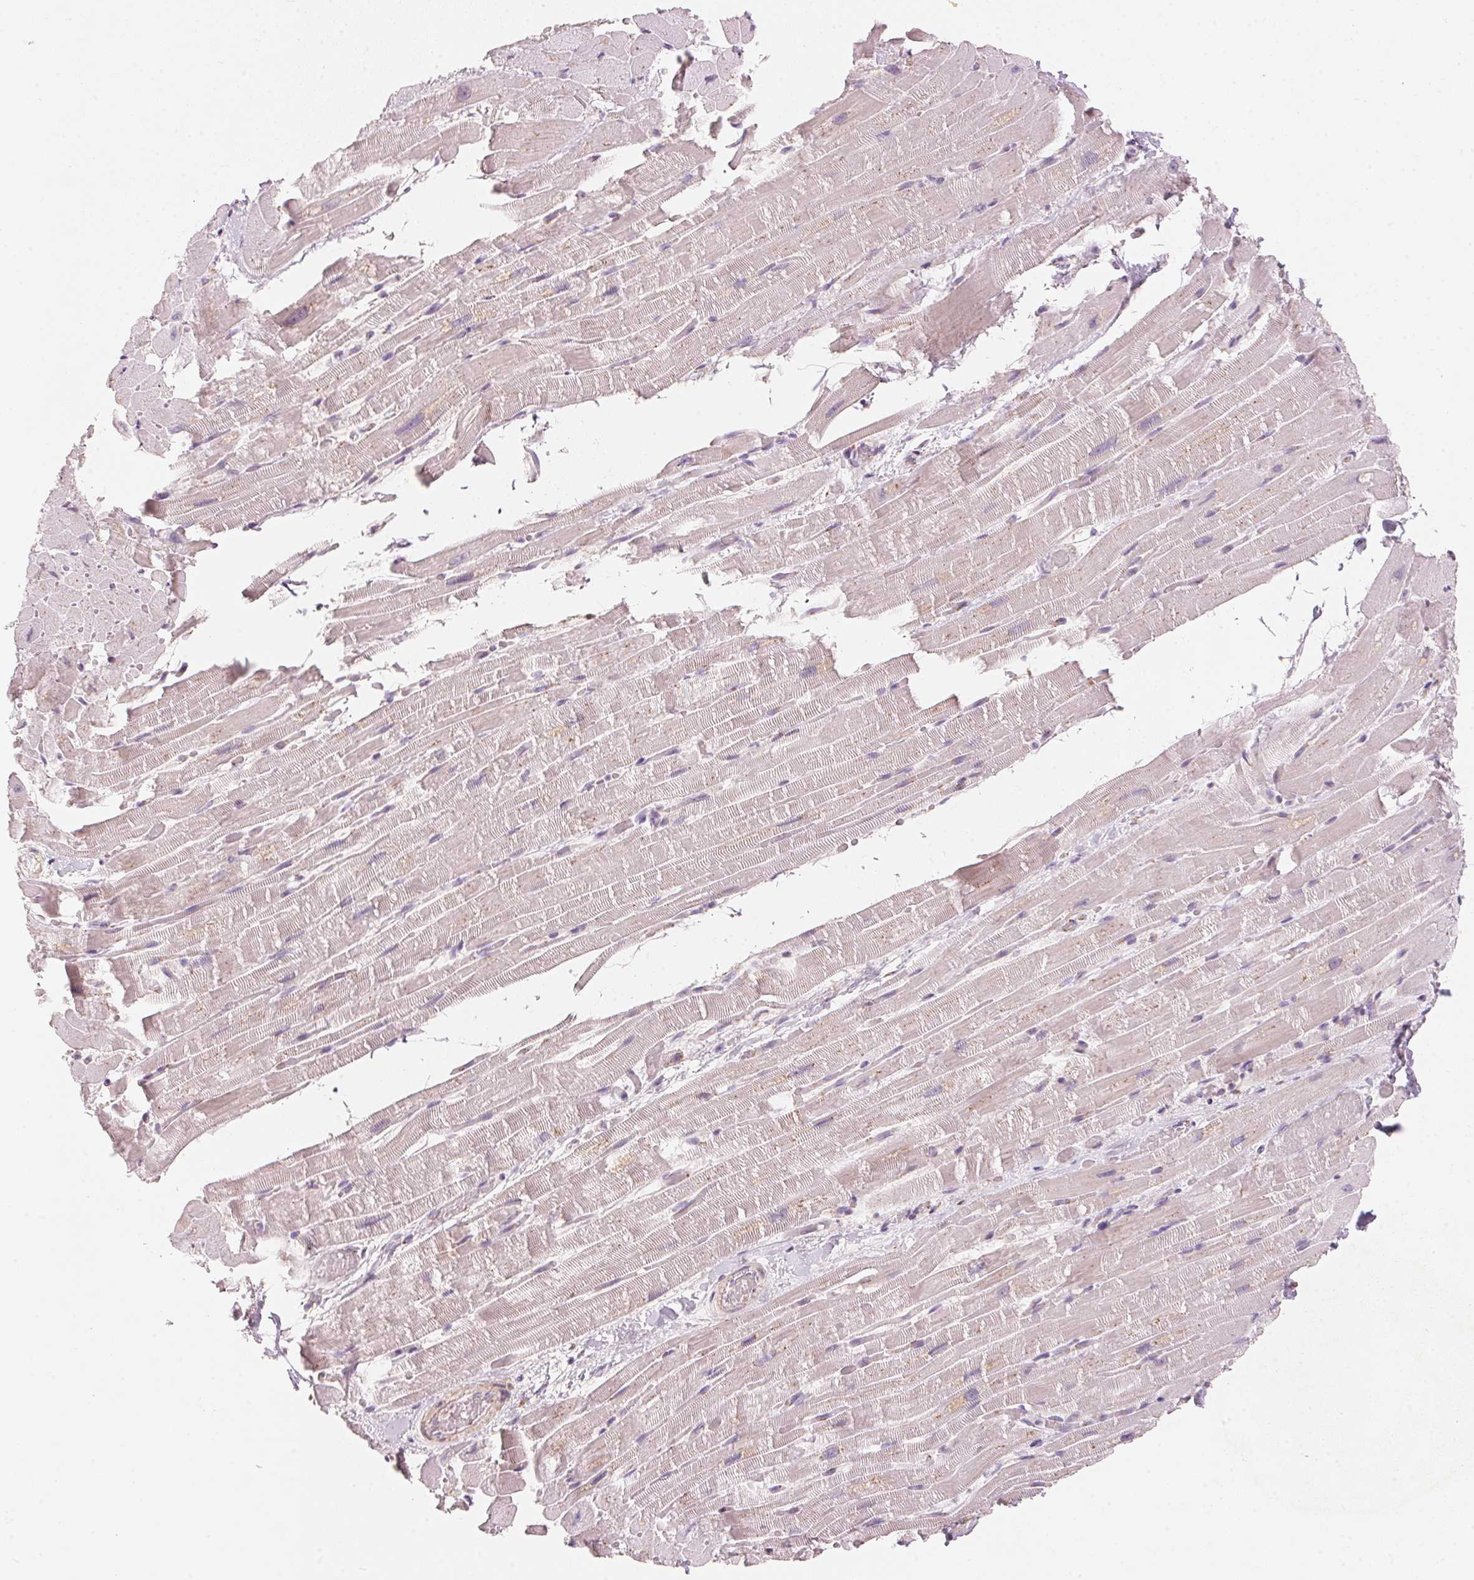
{"staining": {"intensity": "weak", "quantity": "<25%", "location": "cytoplasmic/membranous"}, "tissue": "heart muscle", "cell_type": "Cardiomyocytes", "image_type": "normal", "snomed": [{"axis": "morphology", "description": "Normal tissue, NOS"}, {"axis": "topography", "description": "Heart"}], "caption": "This micrograph is of normal heart muscle stained with immunohistochemistry (IHC) to label a protein in brown with the nuclei are counter-stained blue. There is no staining in cardiomyocytes. Brightfield microscopy of IHC stained with DAB (brown) and hematoxylin (blue), captured at high magnification.", "gene": "DRAM2", "patient": {"sex": "male", "age": 37}}